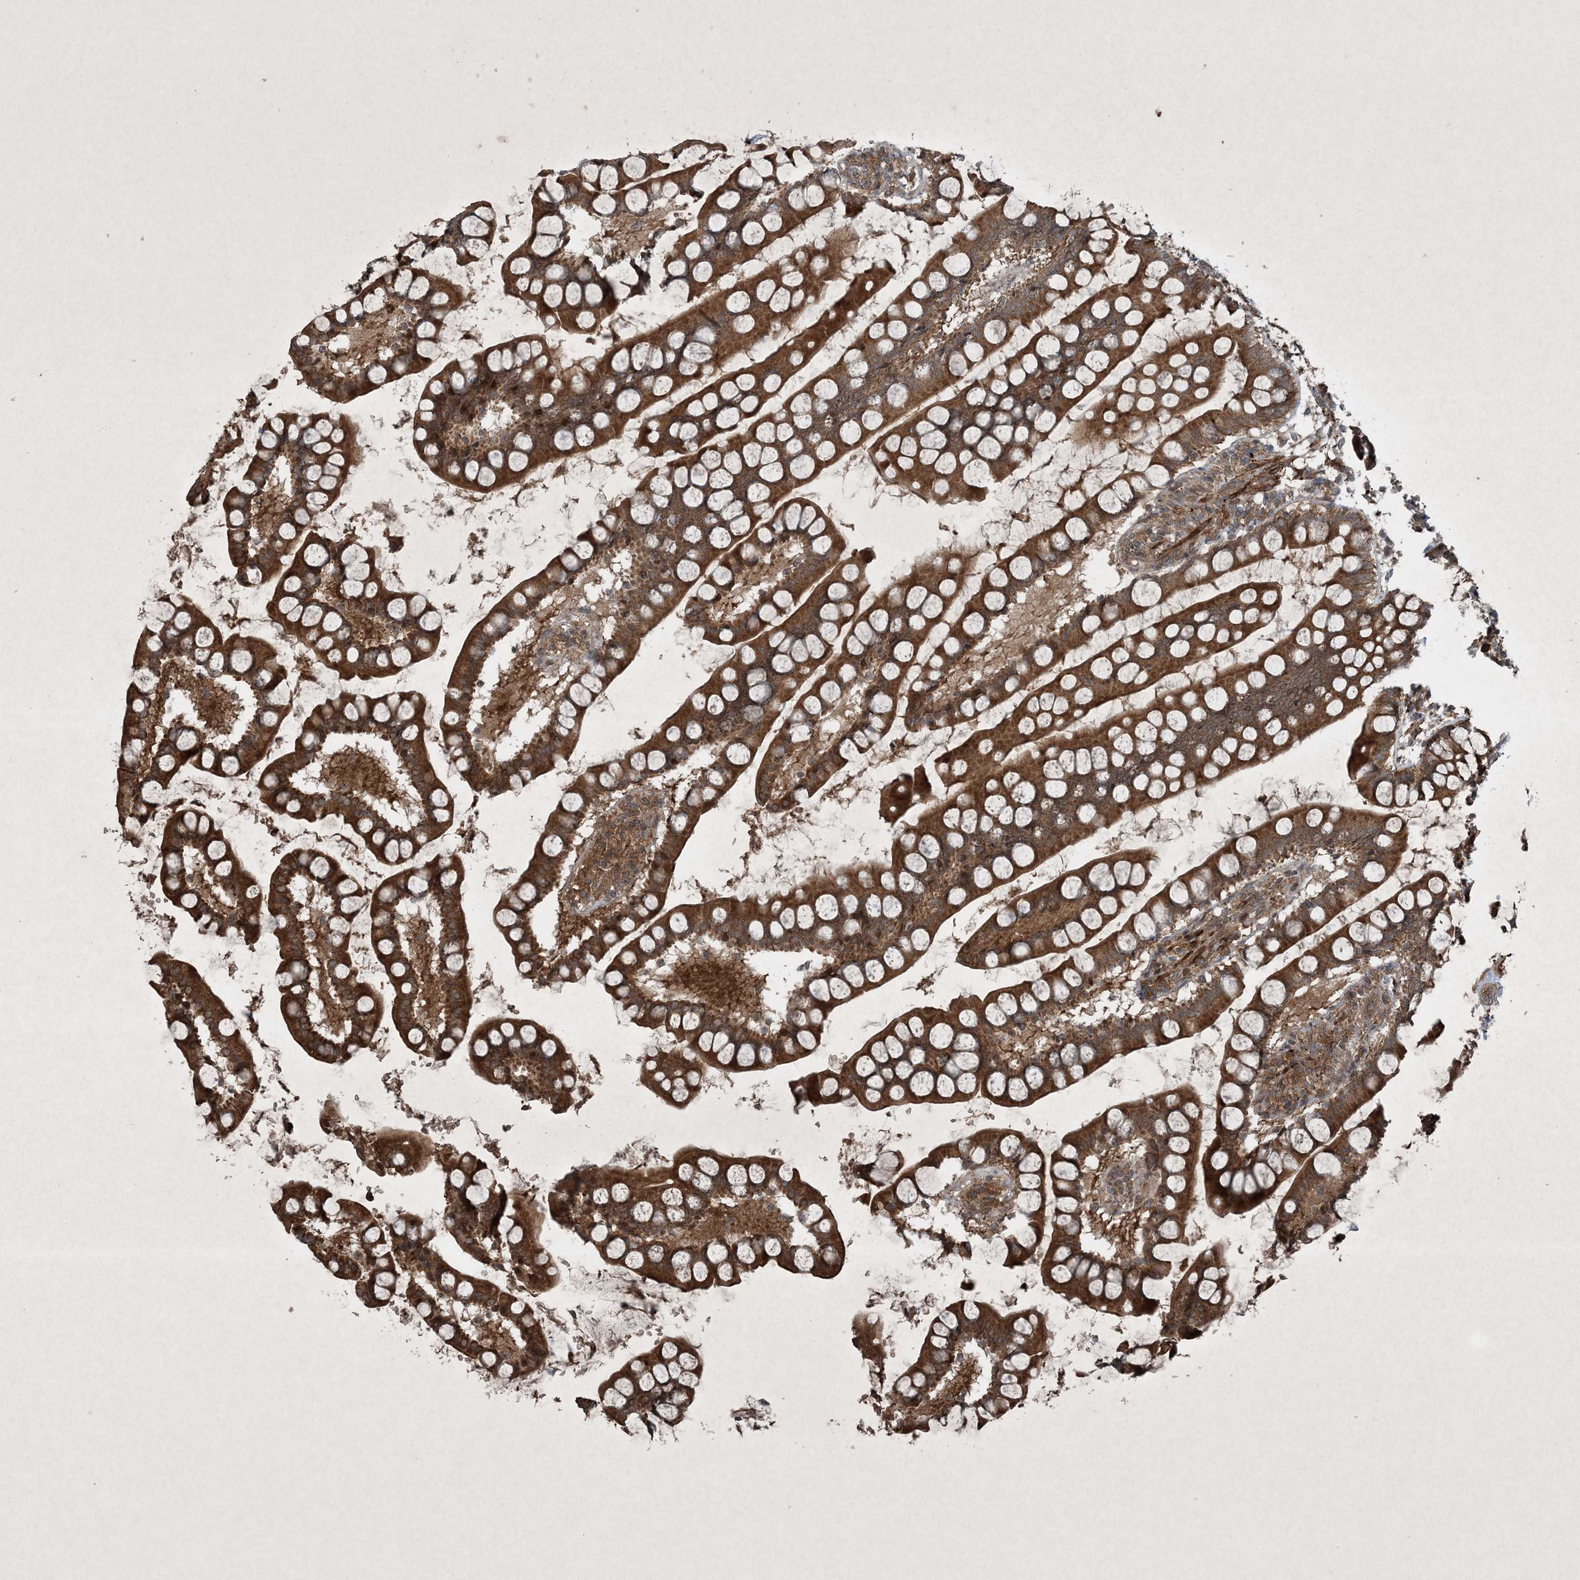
{"staining": {"intensity": "strong", "quantity": ">75%", "location": "cytoplasmic/membranous"}, "tissue": "small intestine", "cell_type": "Glandular cells", "image_type": "normal", "snomed": [{"axis": "morphology", "description": "Normal tissue, NOS"}, {"axis": "topography", "description": "Small intestine"}], "caption": "DAB (3,3'-diaminobenzidine) immunohistochemical staining of unremarkable human small intestine shows strong cytoplasmic/membranous protein staining in about >75% of glandular cells.", "gene": "GNG5", "patient": {"sex": "male", "age": 52}}